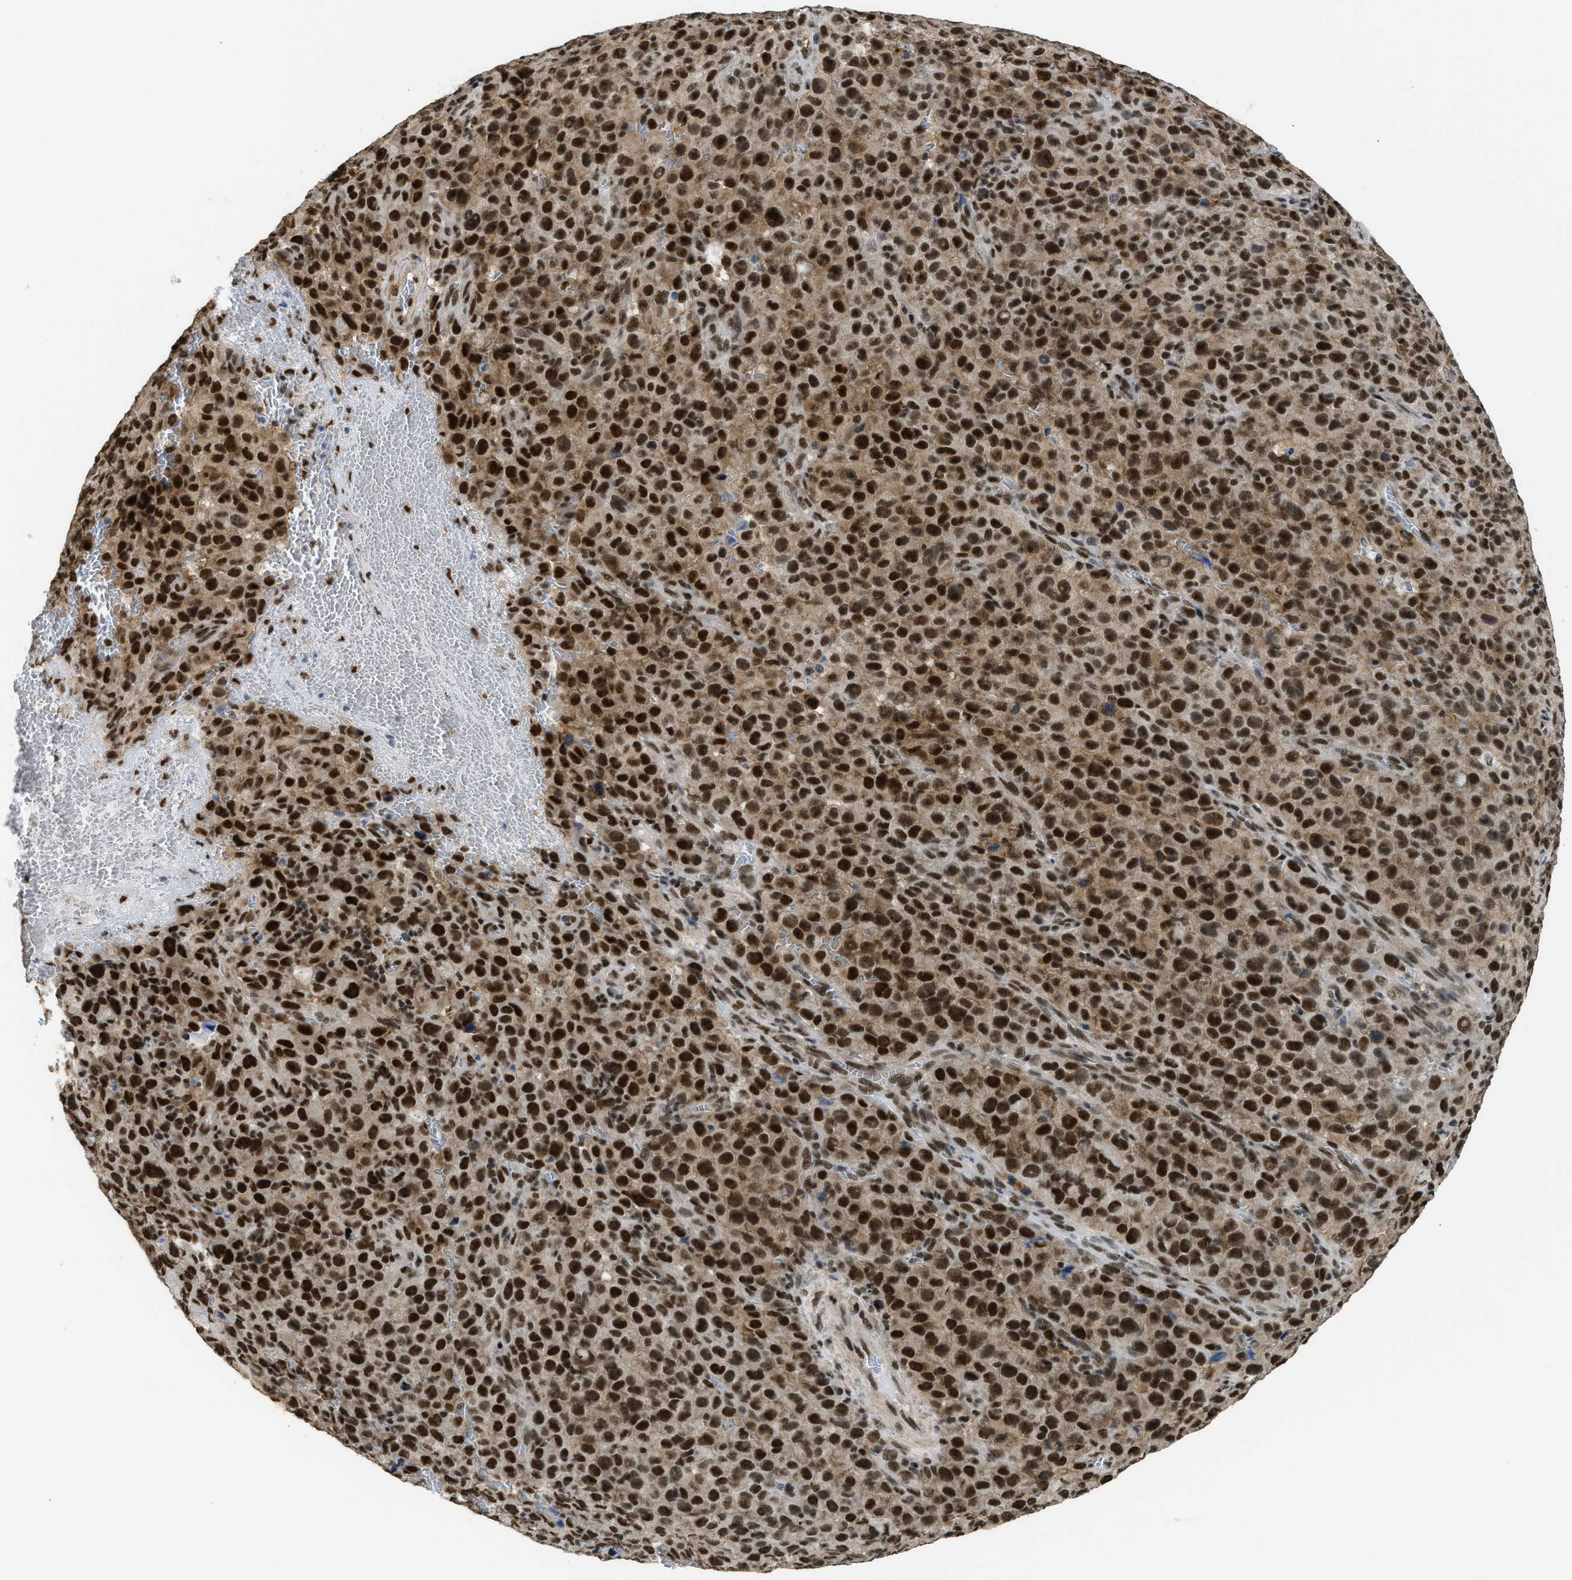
{"staining": {"intensity": "strong", "quantity": ">75%", "location": "nuclear"}, "tissue": "melanoma", "cell_type": "Tumor cells", "image_type": "cancer", "snomed": [{"axis": "morphology", "description": "Malignant melanoma, NOS"}, {"axis": "topography", "description": "Skin"}], "caption": "Malignant melanoma stained with DAB immunohistochemistry exhibits high levels of strong nuclear positivity in approximately >75% of tumor cells. (DAB IHC with brightfield microscopy, high magnification).", "gene": "SCAF4", "patient": {"sex": "female", "age": 82}}